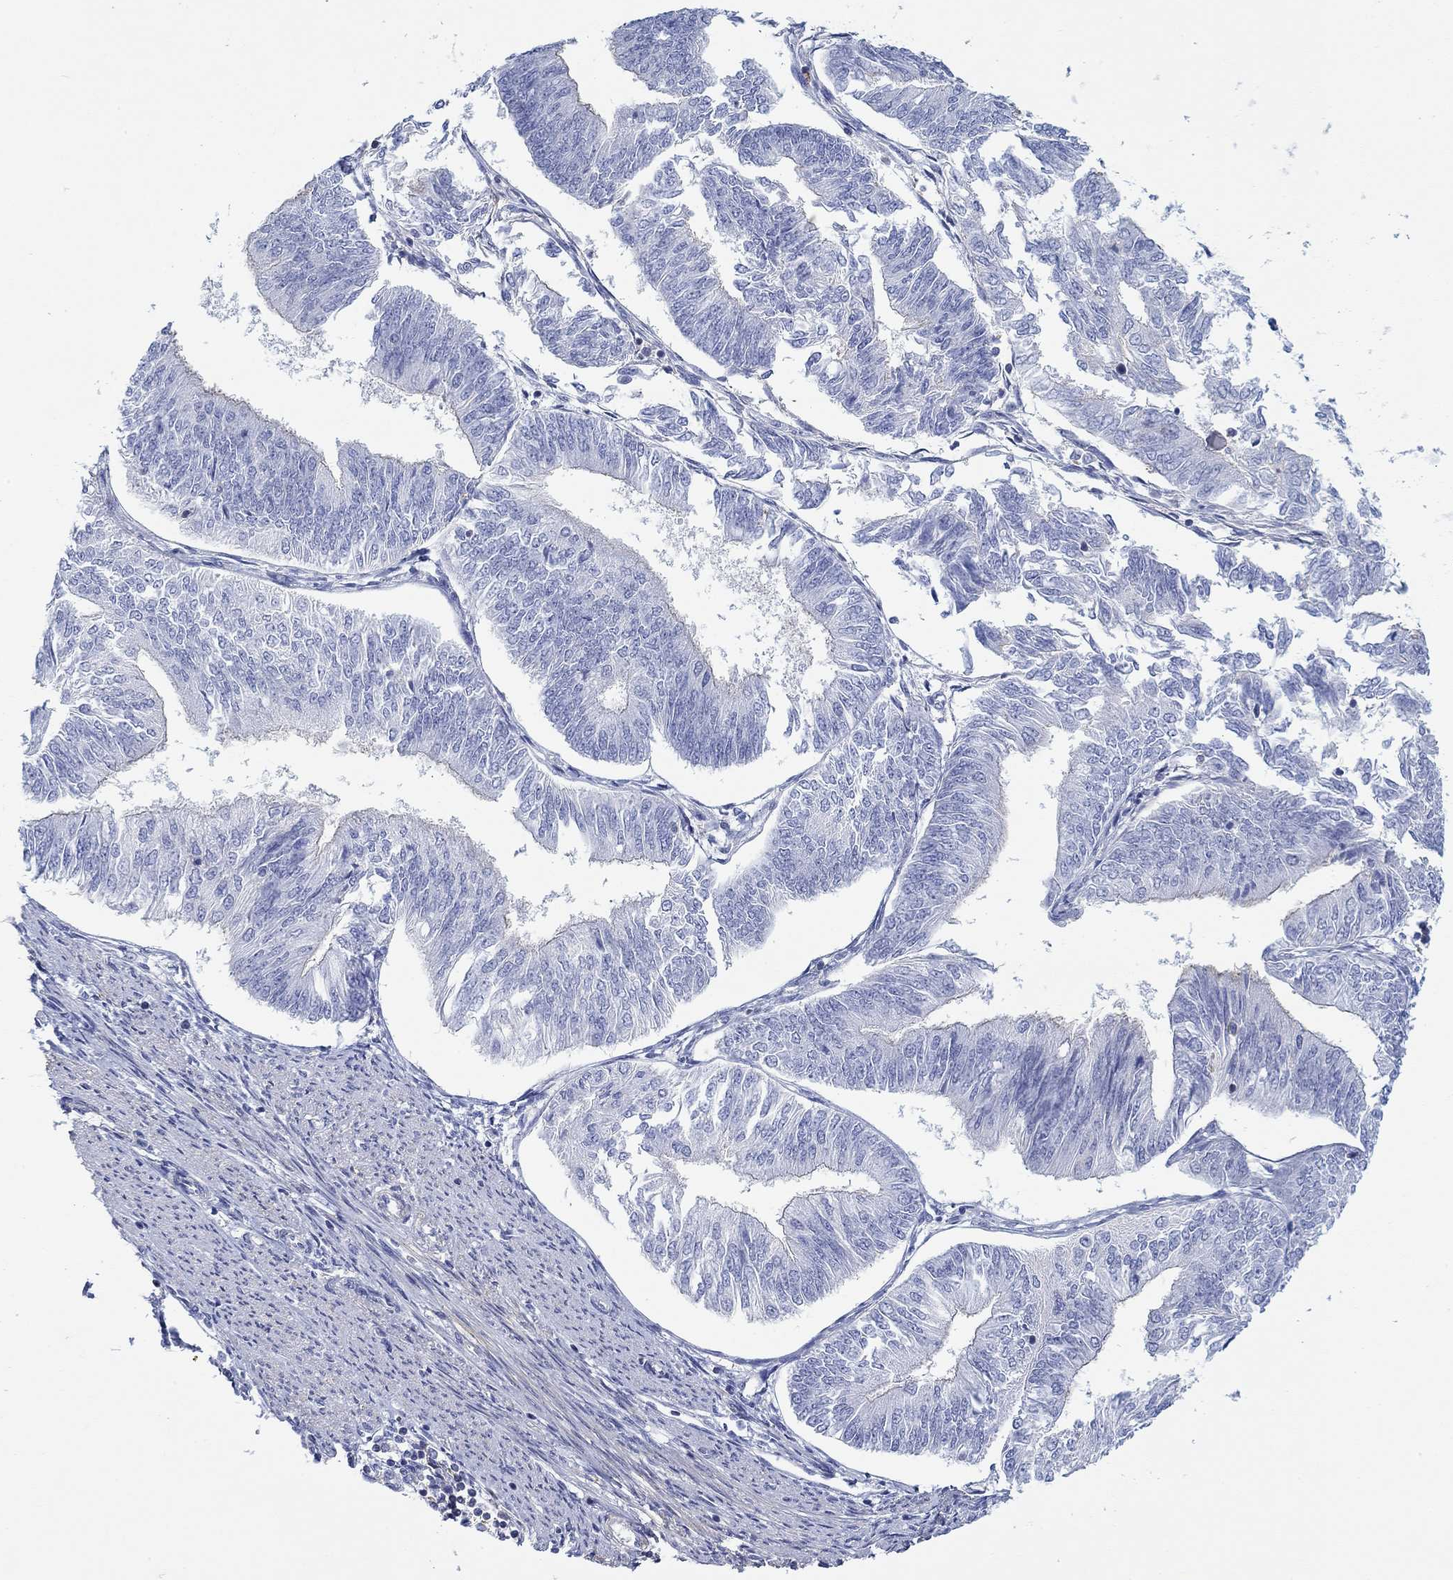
{"staining": {"intensity": "negative", "quantity": "none", "location": "none"}, "tissue": "endometrial cancer", "cell_type": "Tumor cells", "image_type": "cancer", "snomed": [{"axis": "morphology", "description": "Adenocarcinoma, NOS"}, {"axis": "topography", "description": "Endometrium"}], "caption": "IHC image of neoplastic tissue: endometrial adenocarcinoma stained with DAB (3,3'-diaminobenzidine) exhibits no significant protein expression in tumor cells.", "gene": "PPIL6", "patient": {"sex": "female", "age": 58}}